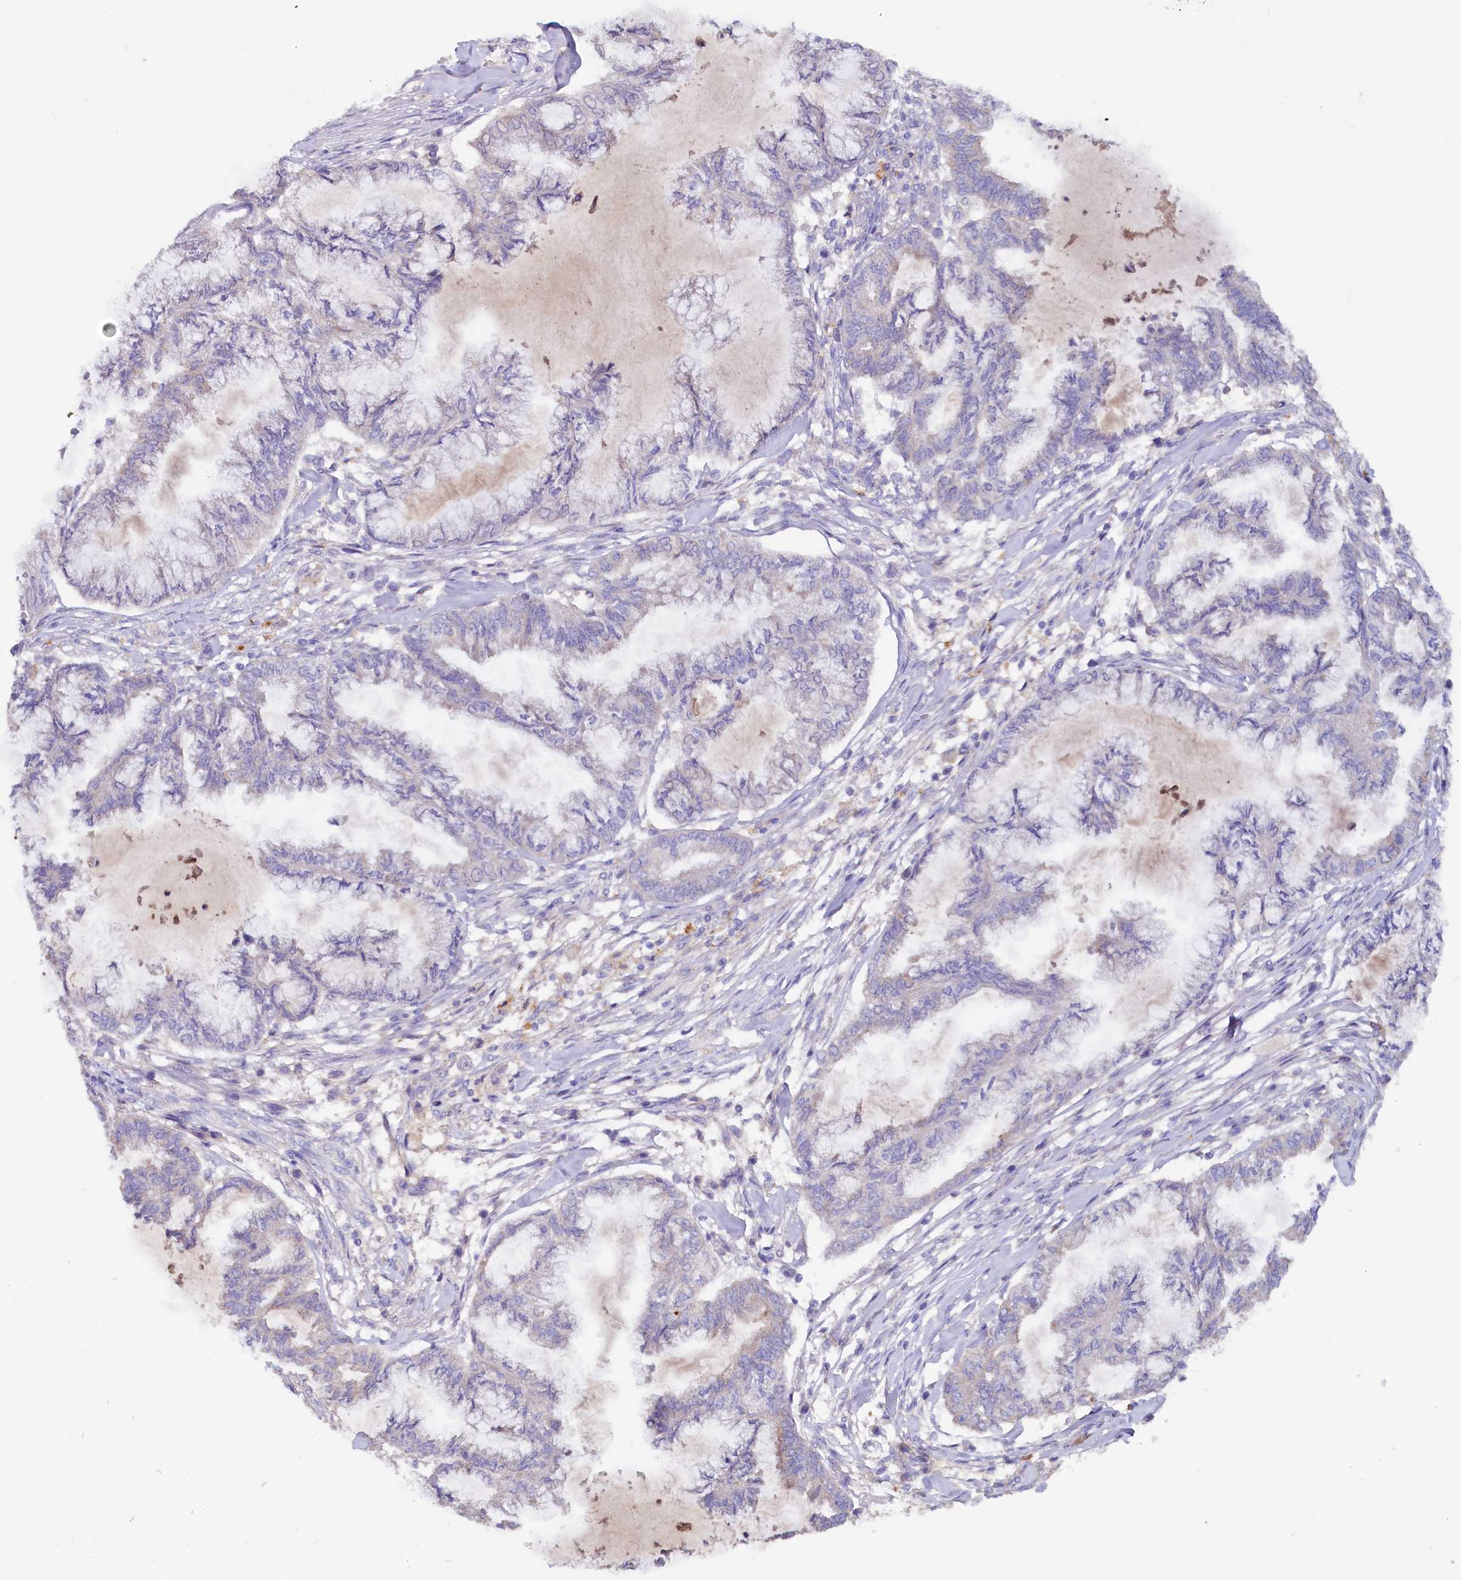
{"staining": {"intensity": "negative", "quantity": "none", "location": "none"}, "tissue": "endometrial cancer", "cell_type": "Tumor cells", "image_type": "cancer", "snomed": [{"axis": "morphology", "description": "Adenocarcinoma, NOS"}, {"axis": "topography", "description": "Endometrium"}], "caption": "This is a micrograph of IHC staining of endometrial cancer (adenocarcinoma), which shows no positivity in tumor cells.", "gene": "IL17RD", "patient": {"sex": "female", "age": 86}}